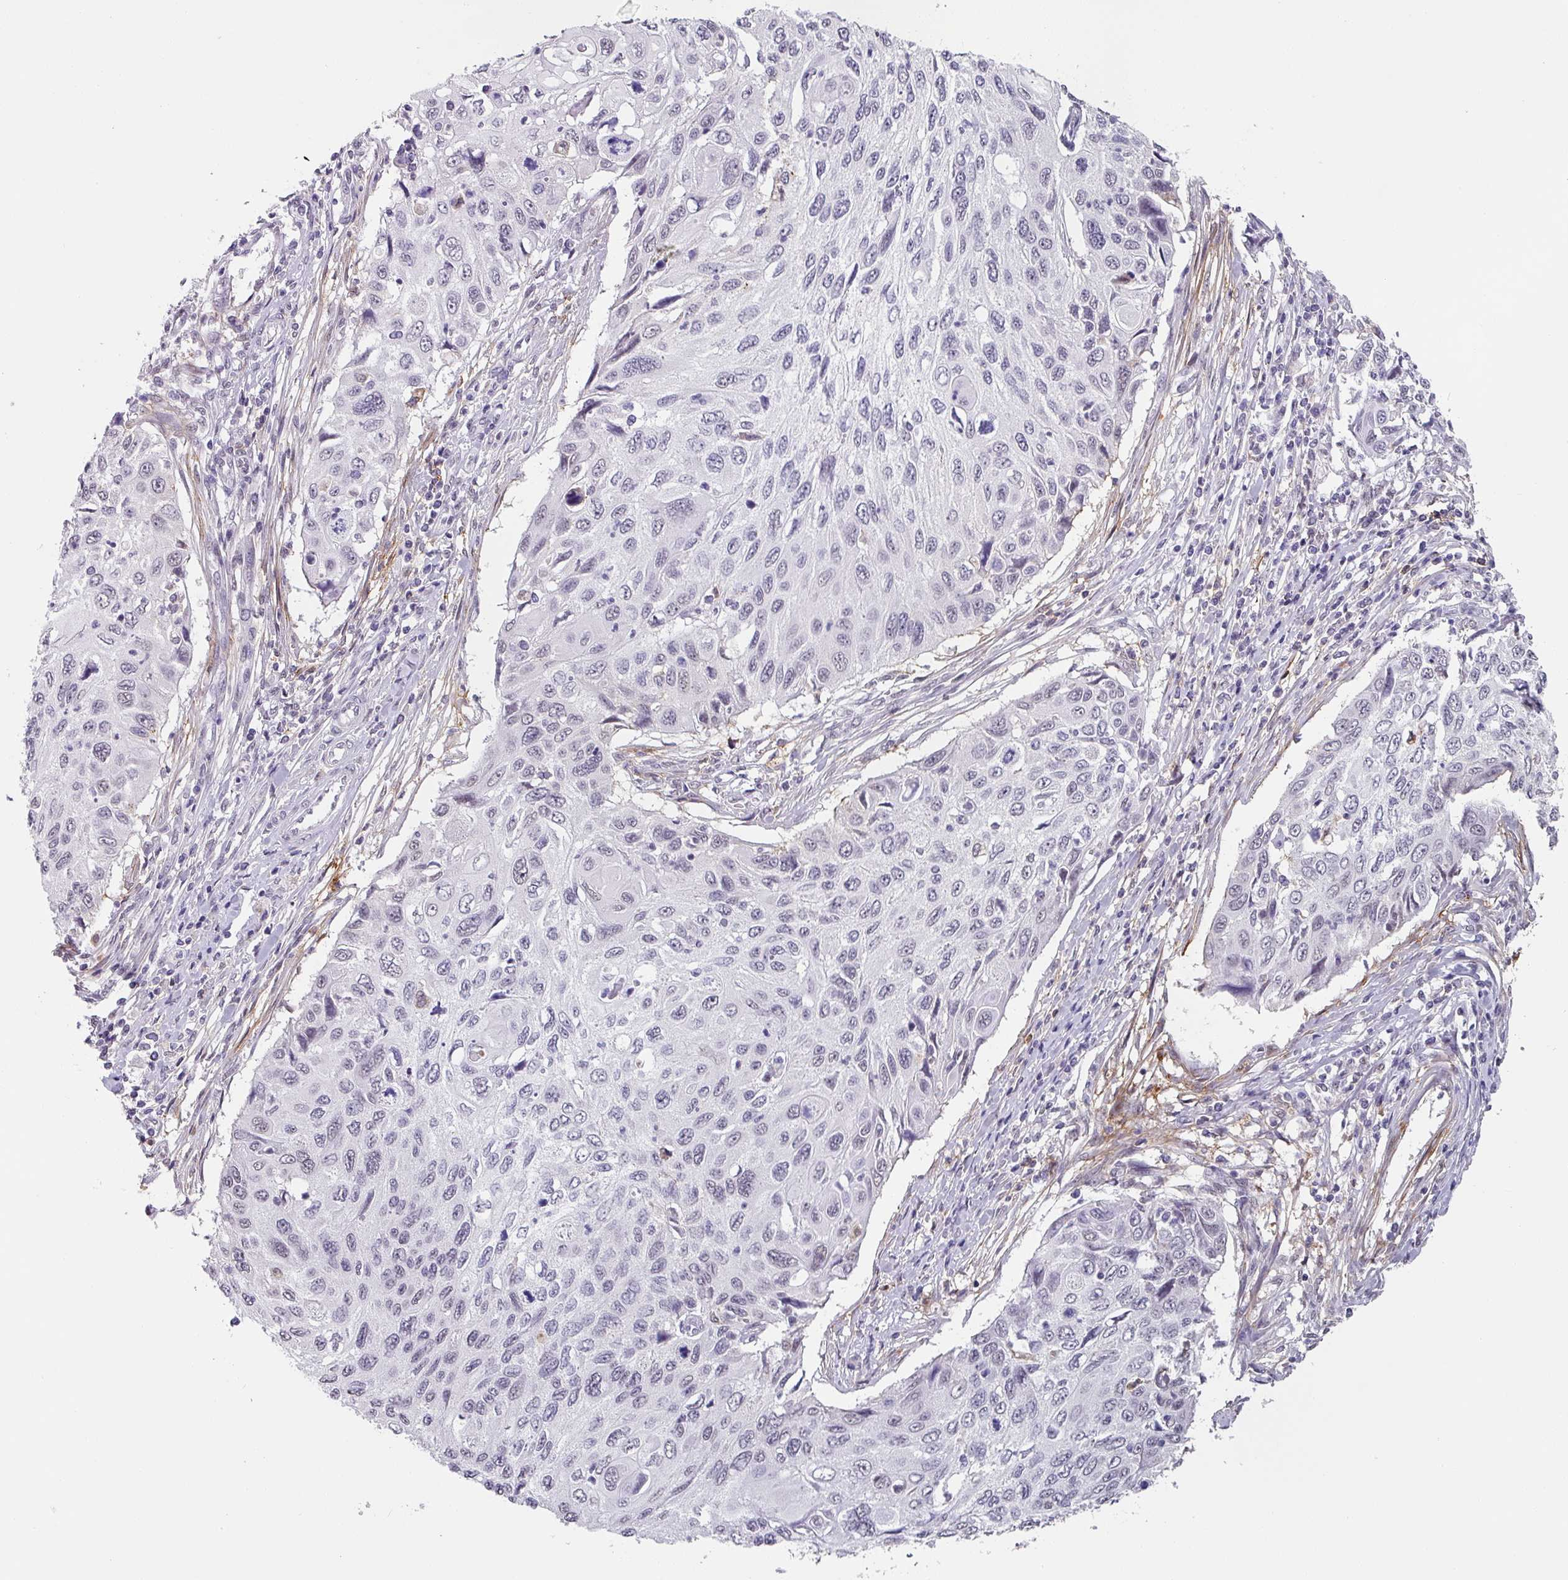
{"staining": {"intensity": "negative", "quantity": "none", "location": "none"}, "tissue": "cervical cancer", "cell_type": "Tumor cells", "image_type": "cancer", "snomed": [{"axis": "morphology", "description": "Squamous cell carcinoma, NOS"}, {"axis": "topography", "description": "Cervix"}], "caption": "Immunohistochemistry image of cervical squamous cell carcinoma stained for a protein (brown), which exhibits no staining in tumor cells. (Brightfield microscopy of DAB IHC at high magnification).", "gene": "C1QB", "patient": {"sex": "female", "age": 70}}